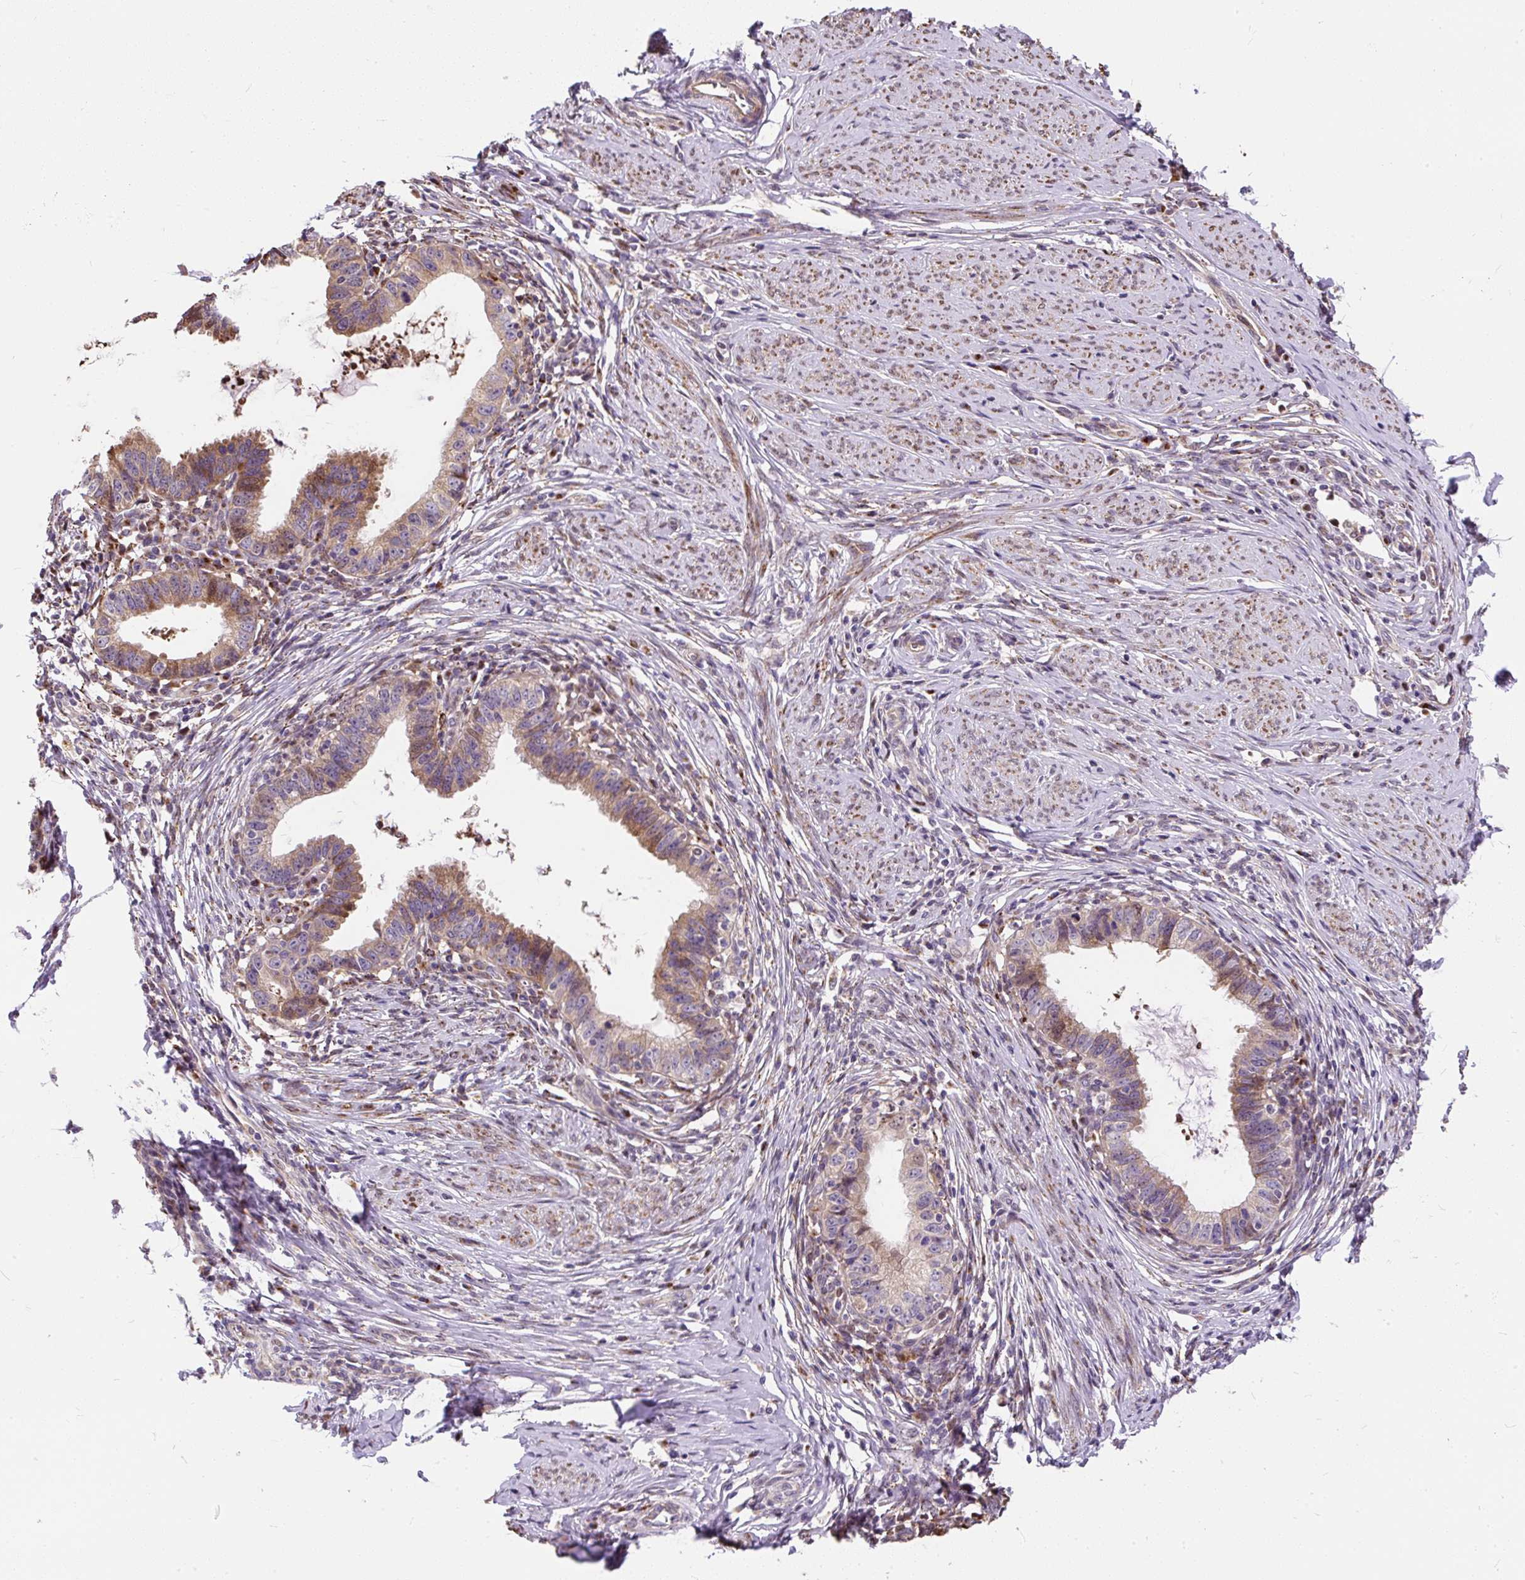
{"staining": {"intensity": "weak", "quantity": "25%-75%", "location": "cytoplasmic/membranous"}, "tissue": "cervical cancer", "cell_type": "Tumor cells", "image_type": "cancer", "snomed": [{"axis": "morphology", "description": "Adenocarcinoma, NOS"}, {"axis": "topography", "description": "Cervix"}], "caption": "This micrograph shows adenocarcinoma (cervical) stained with IHC to label a protein in brown. The cytoplasmic/membranous of tumor cells show weak positivity for the protein. Nuclei are counter-stained blue.", "gene": "PUS7L", "patient": {"sex": "female", "age": 36}}